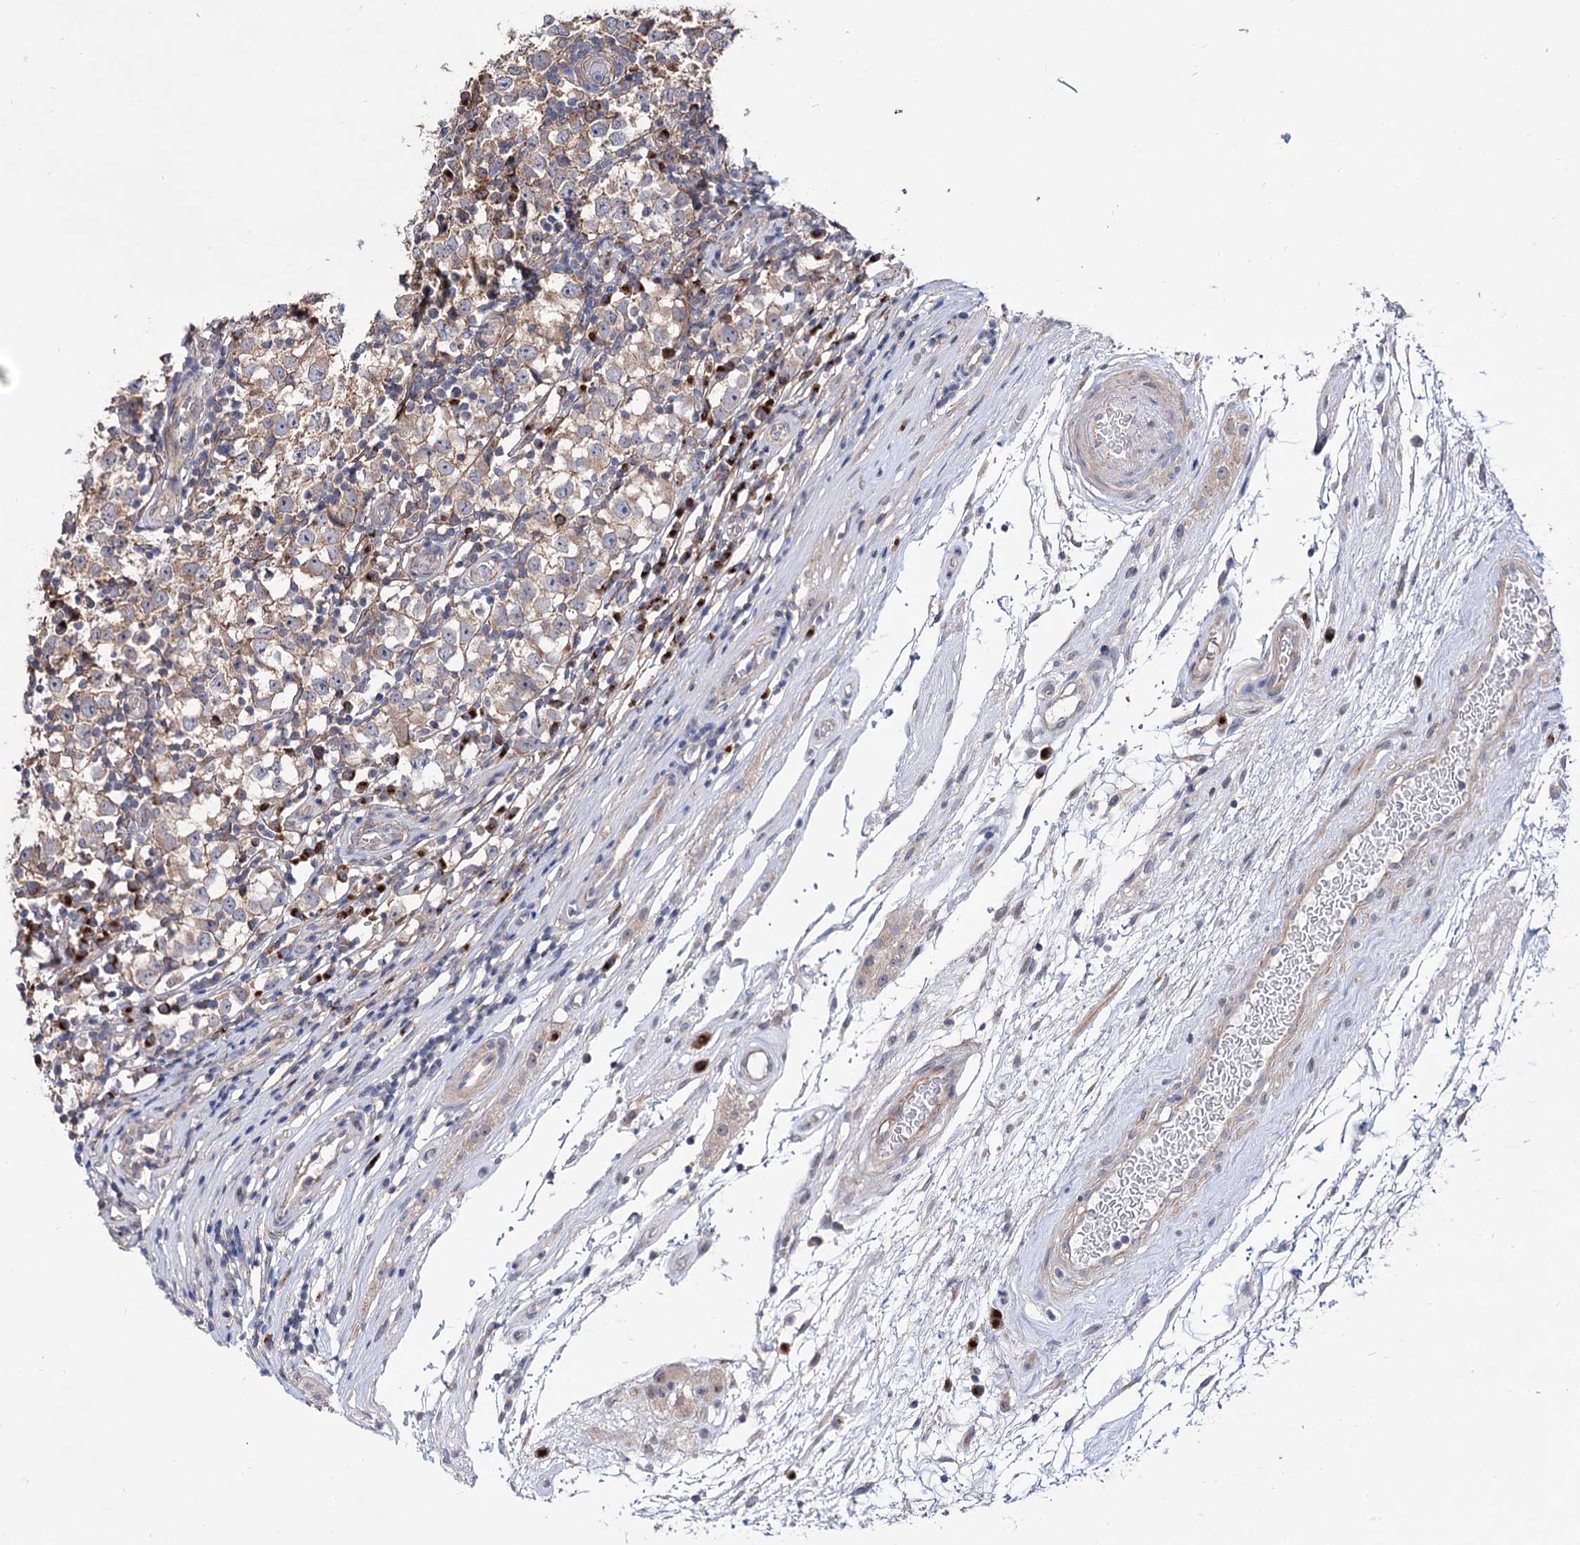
{"staining": {"intensity": "moderate", "quantity": ">75%", "location": "cytoplasmic/membranous"}, "tissue": "testis cancer", "cell_type": "Tumor cells", "image_type": "cancer", "snomed": [{"axis": "morphology", "description": "Seminoma, NOS"}, {"axis": "topography", "description": "Testis"}], "caption": "A brown stain labels moderate cytoplasmic/membranous staining of a protein in seminoma (testis) tumor cells.", "gene": "SEC24A", "patient": {"sex": "male", "age": 65}}